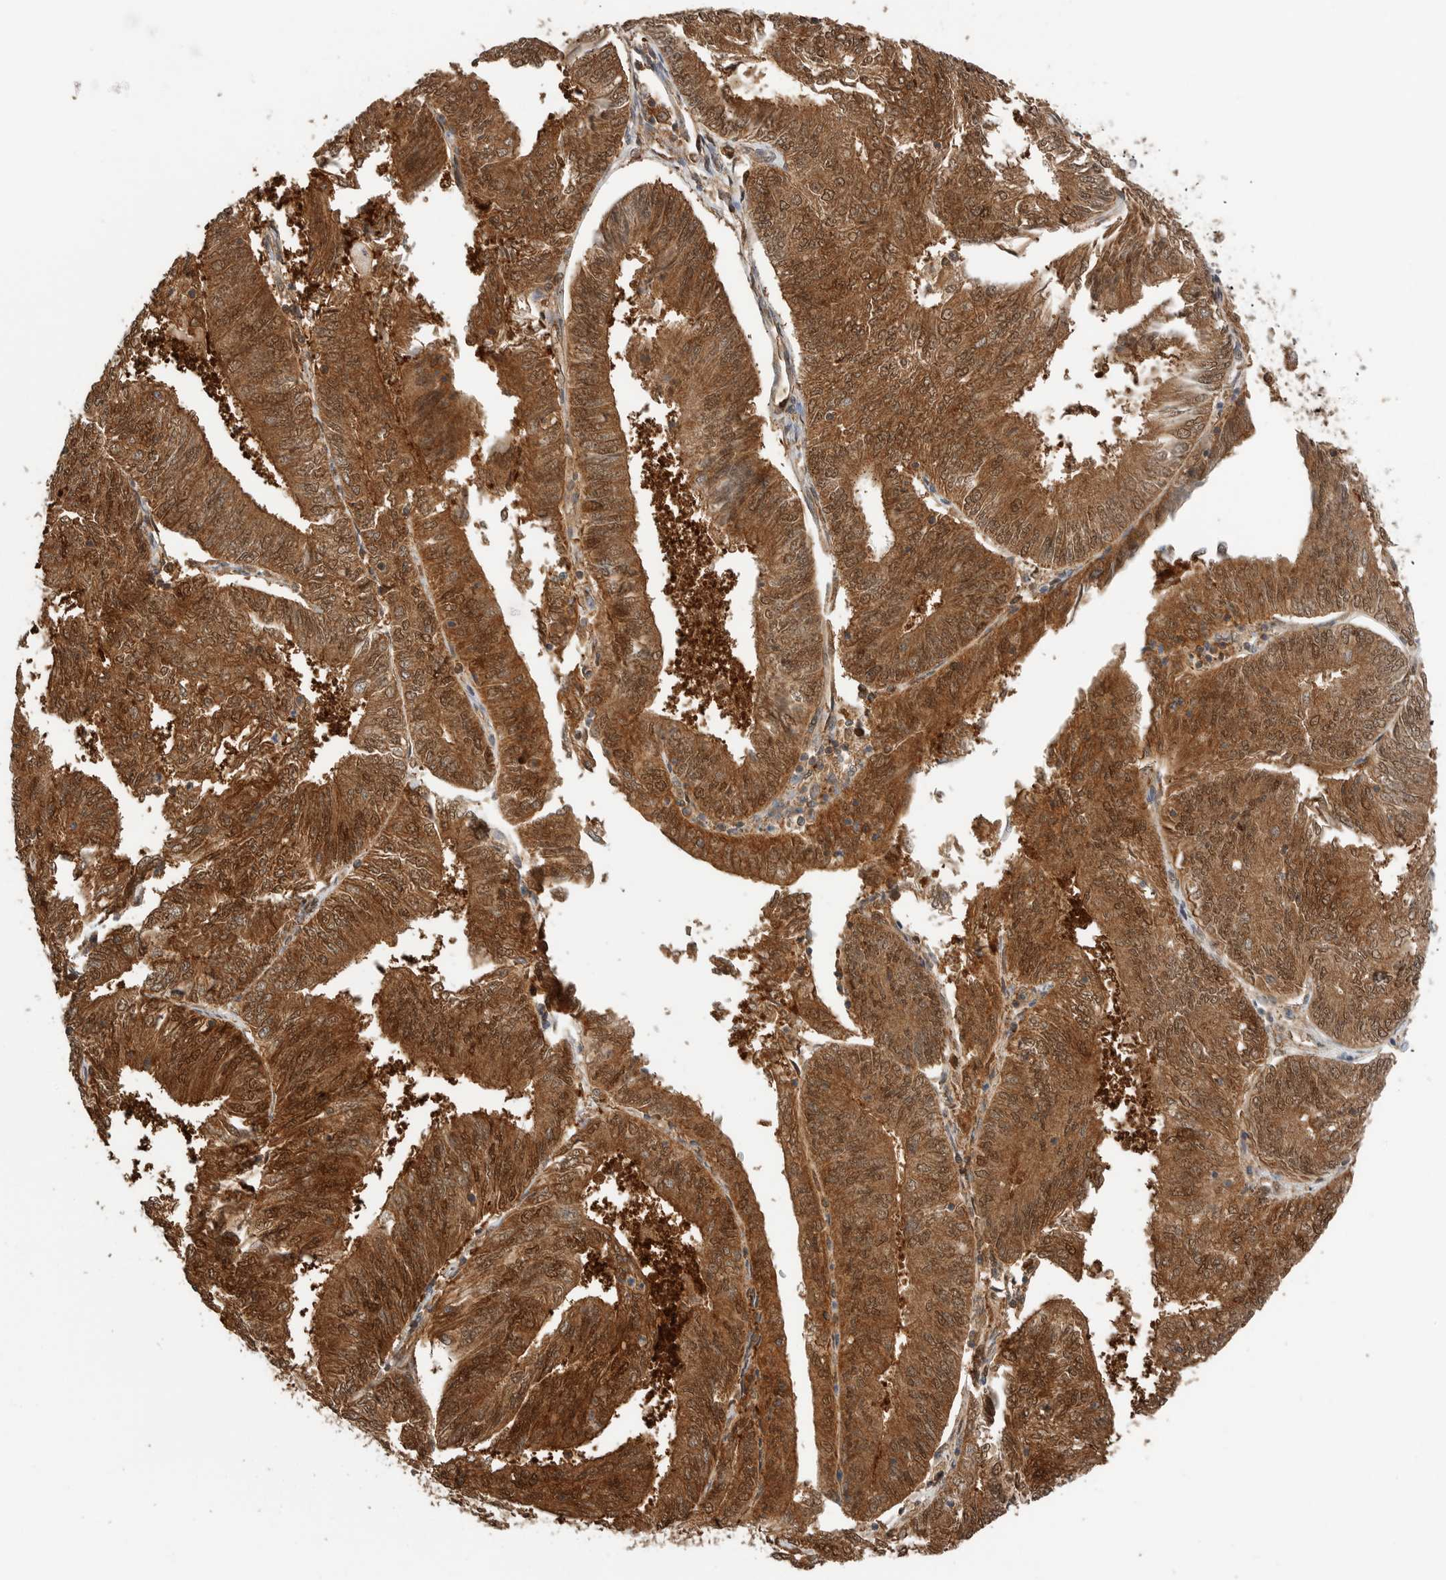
{"staining": {"intensity": "strong", "quantity": ">75%", "location": "cytoplasmic/membranous,nuclear"}, "tissue": "endometrial cancer", "cell_type": "Tumor cells", "image_type": "cancer", "snomed": [{"axis": "morphology", "description": "Adenocarcinoma, NOS"}, {"axis": "topography", "description": "Endometrium"}], "caption": "IHC micrograph of endometrial cancer stained for a protein (brown), which reveals high levels of strong cytoplasmic/membranous and nuclear staining in about >75% of tumor cells.", "gene": "XPNPEP1", "patient": {"sex": "female", "age": 58}}